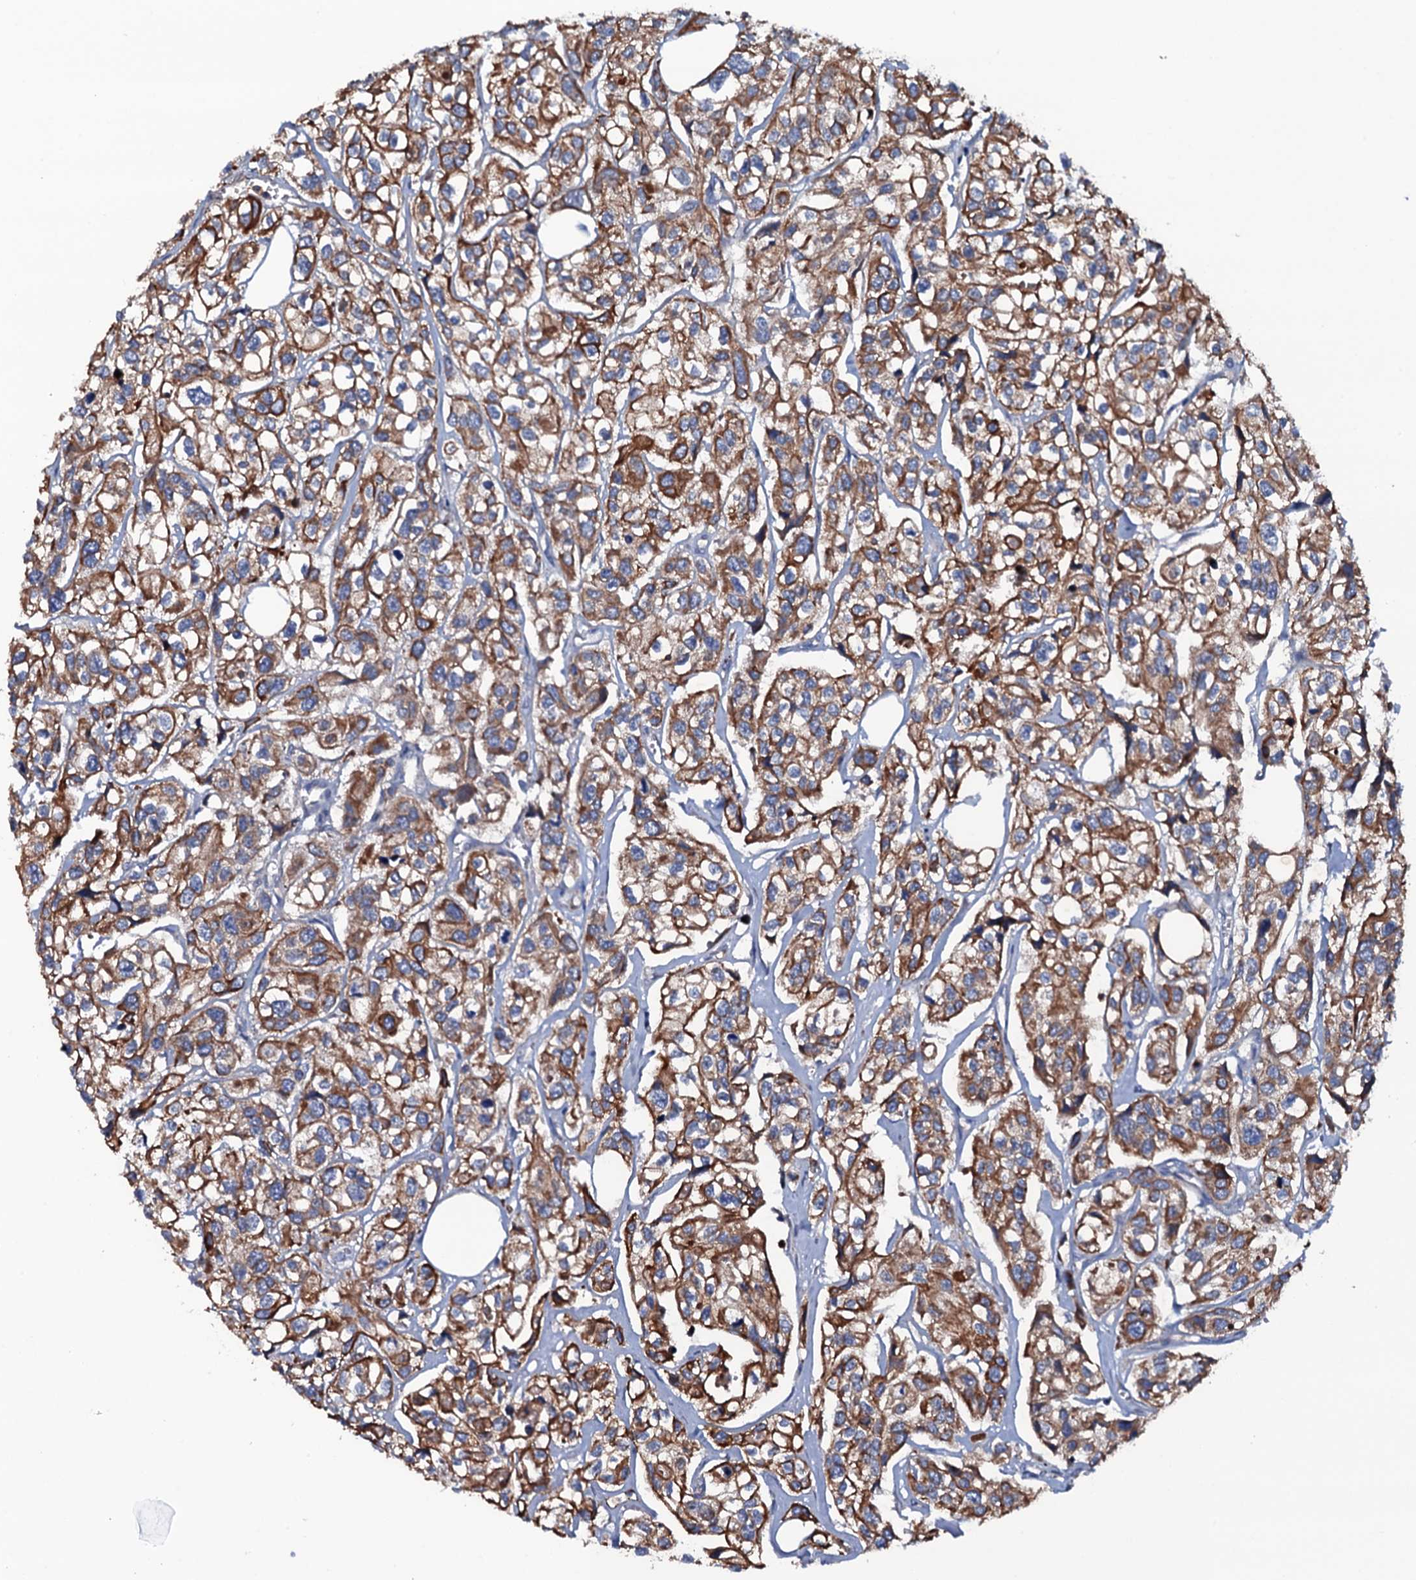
{"staining": {"intensity": "strong", "quantity": ">75%", "location": "cytoplasmic/membranous"}, "tissue": "urothelial cancer", "cell_type": "Tumor cells", "image_type": "cancer", "snomed": [{"axis": "morphology", "description": "Urothelial carcinoma, High grade"}, {"axis": "topography", "description": "Urinary bladder"}], "caption": "High-grade urothelial carcinoma stained with a brown dye exhibits strong cytoplasmic/membranous positive staining in about >75% of tumor cells.", "gene": "NEK1", "patient": {"sex": "male", "age": 67}}